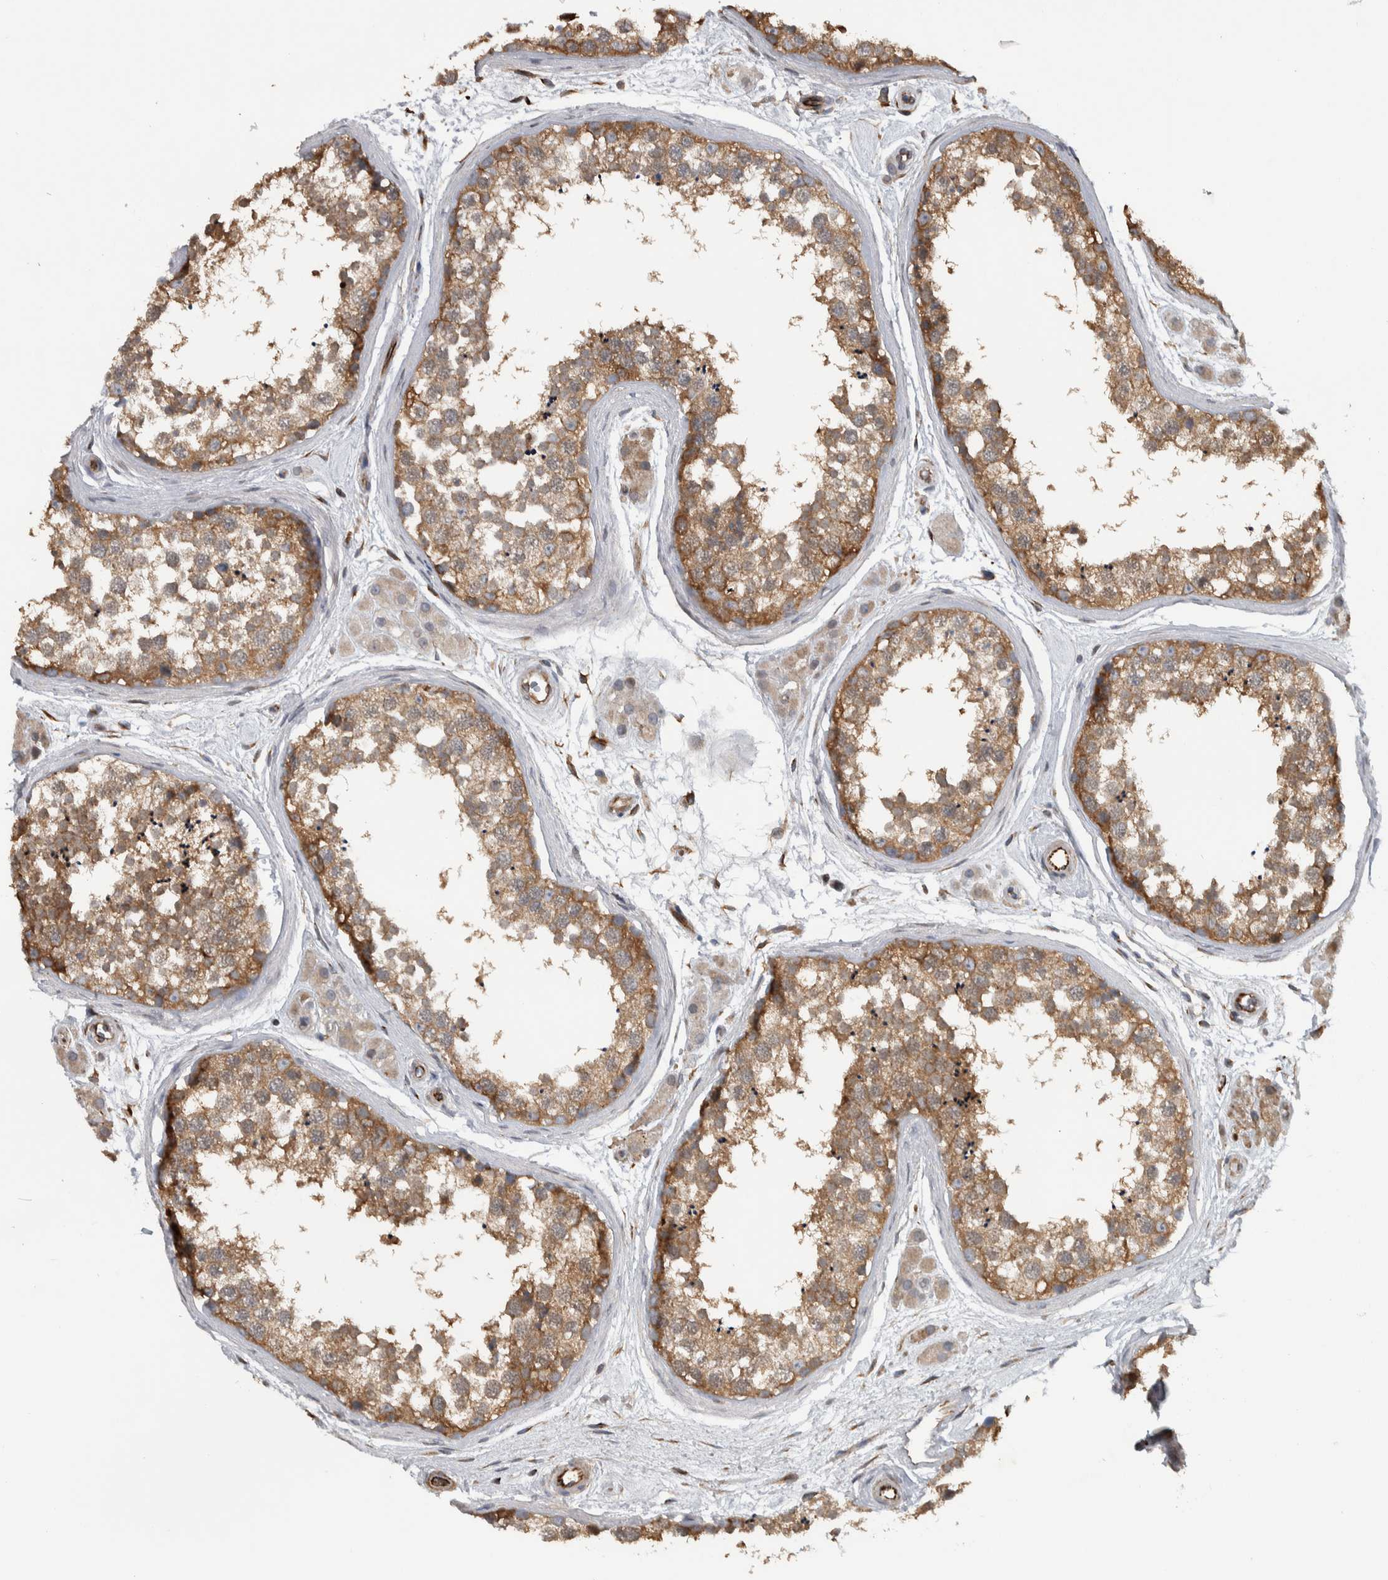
{"staining": {"intensity": "moderate", "quantity": ">75%", "location": "cytoplasmic/membranous"}, "tissue": "testis", "cell_type": "Cells in seminiferous ducts", "image_type": "normal", "snomed": [{"axis": "morphology", "description": "Normal tissue, NOS"}, {"axis": "topography", "description": "Testis"}], "caption": "Protein expression analysis of unremarkable testis displays moderate cytoplasmic/membranous expression in about >75% of cells in seminiferous ducts. (Brightfield microscopy of DAB IHC at high magnification).", "gene": "NT5C2", "patient": {"sex": "male", "age": 56}}